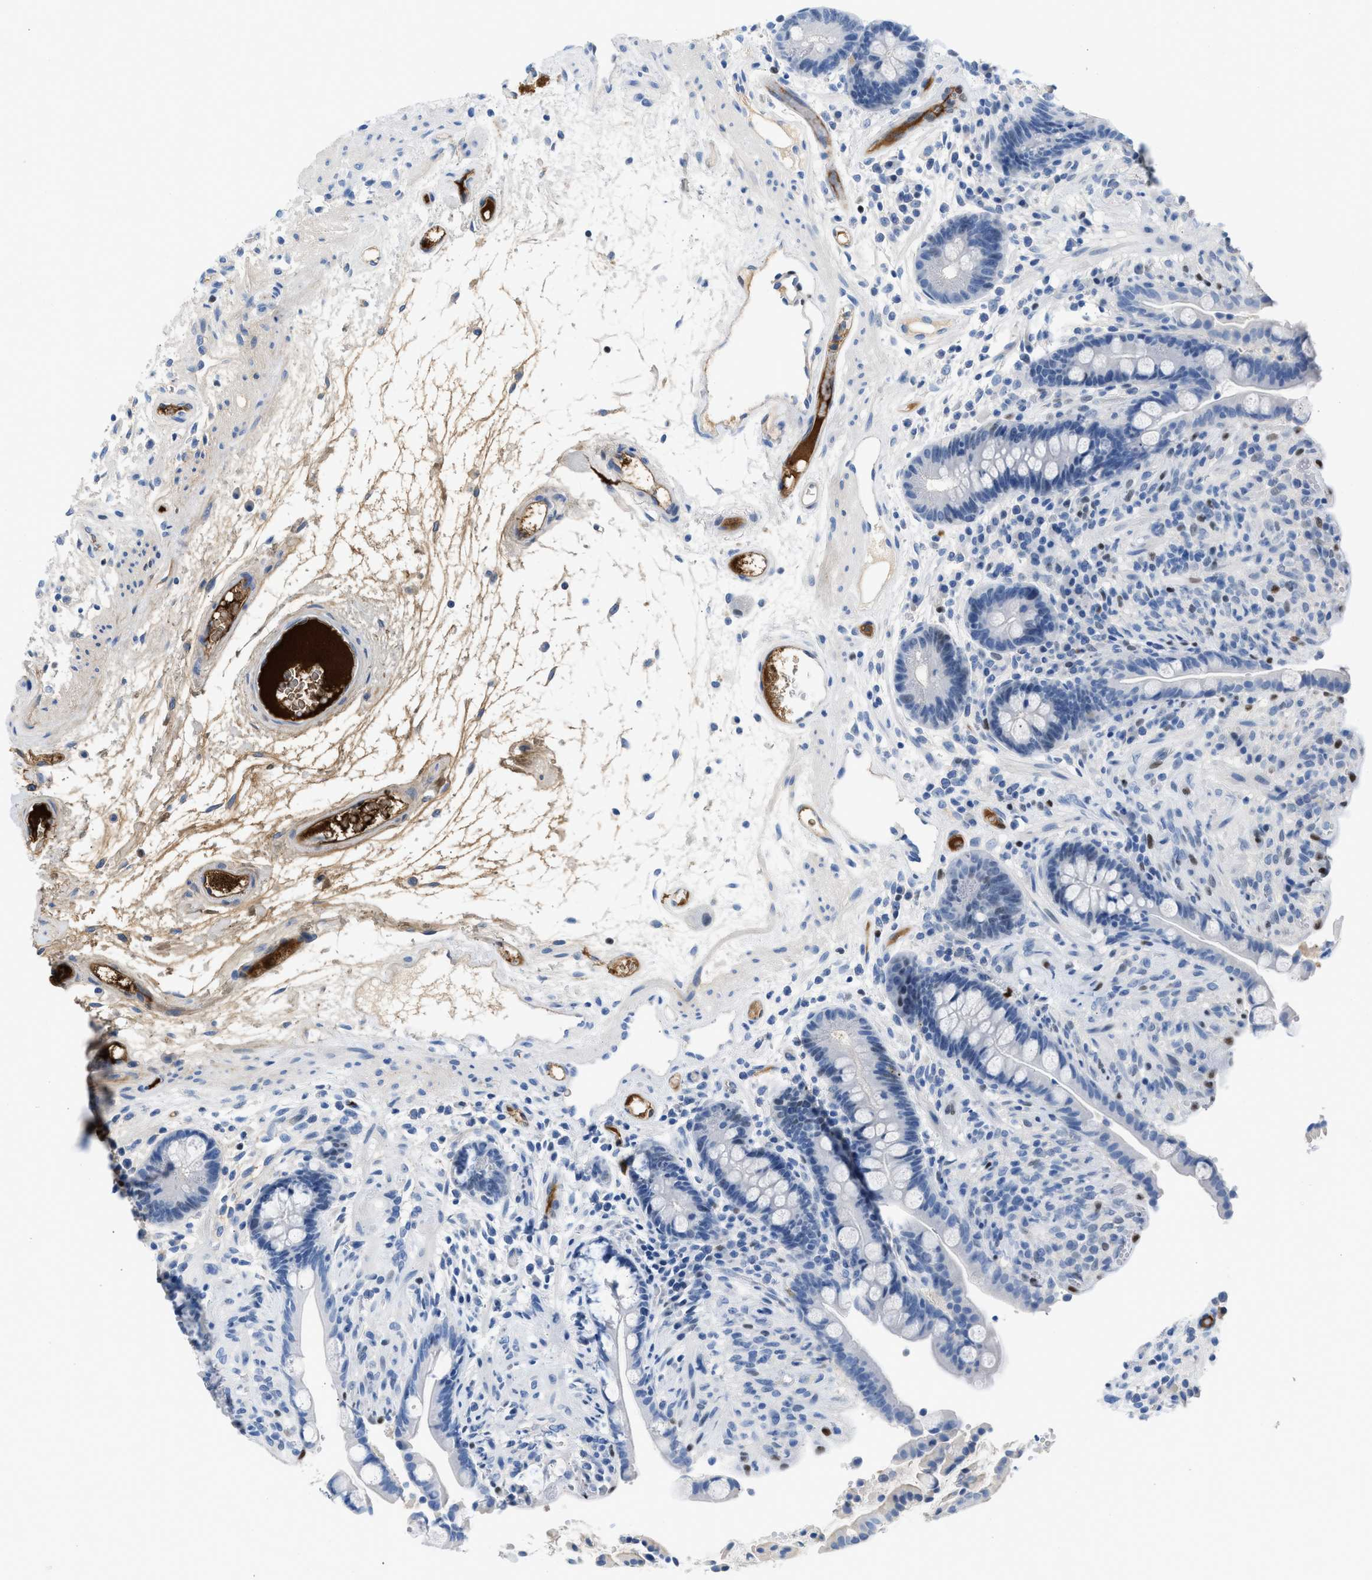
{"staining": {"intensity": "moderate", "quantity": ">75%", "location": "cytoplasmic/membranous"}, "tissue": "colon", "cell_type": "Endothelial cells", "image_type": "normal", "snomed": [{"axis": "morphology", "description": "Normal tissue, NOS"}, {"axis": "topography", "description": "Colon"}], "caption": "Benign colon was stained to show a protein in brown. There is medium levels of moderate cytoplasmic/membranous staining in about >75% of endothelial cells. (IHC, brightfield microscopy, high magnification).", "gene": "LEF1", "patient": {"sex": "male", "age": 73}}